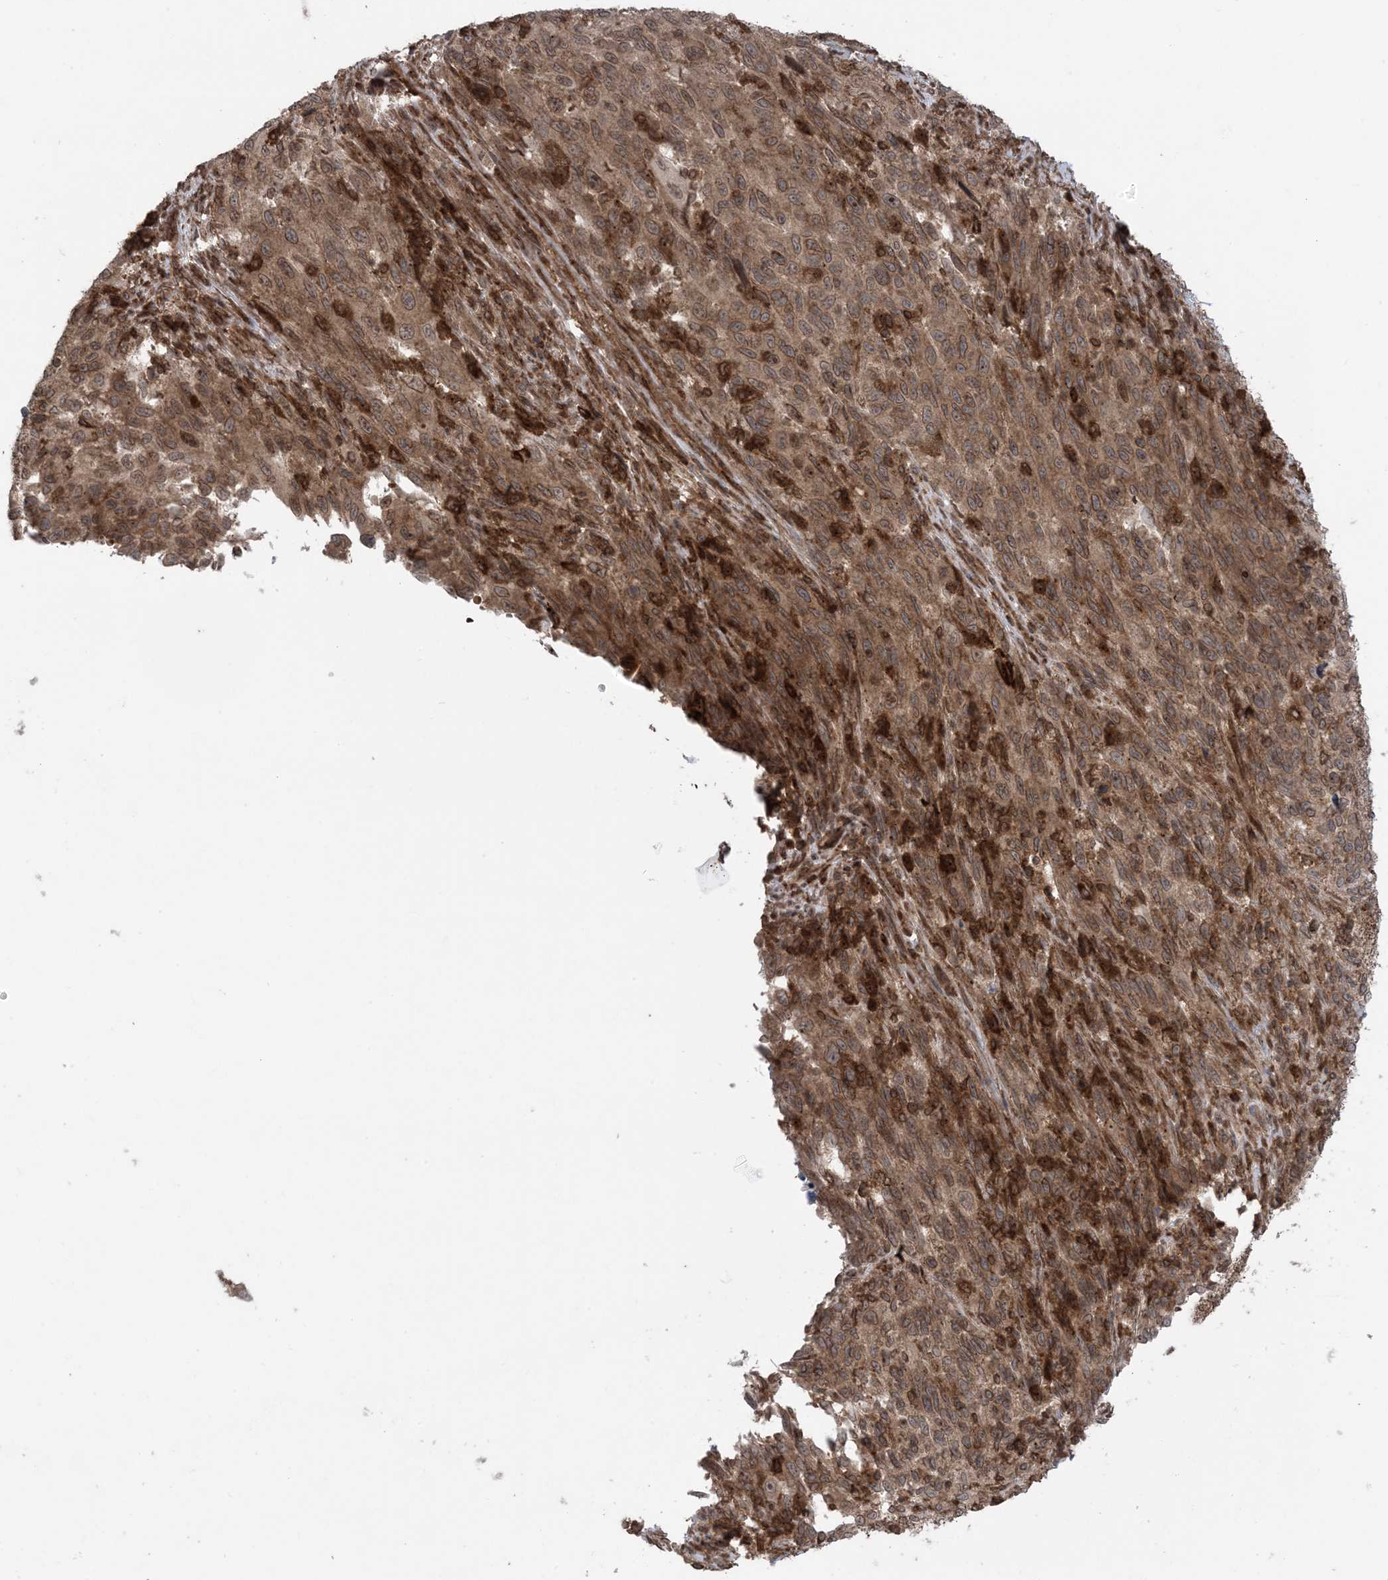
{"staining": {"intensity": "moderate", "quantity": ">75%", "location": "cytoplasmic/membranous"}, "tissue": "melanoma", "cell_type": "Tumor cells", "image_type": "cancer", "snomed": [{"axis": "morphology", "description": "Malignant melanoma, Metastatic site"}, {"axis": "topography", "description": "Lymph node"}], "caption": "There is medium levels of moderate cytoplasmic/membranous staining in tumor cells of melanoma, as demonstrated by immunohistochemical staining (brown color).", "gene": "DDX19B", "patient": {"sex": "male", "age": 61}}